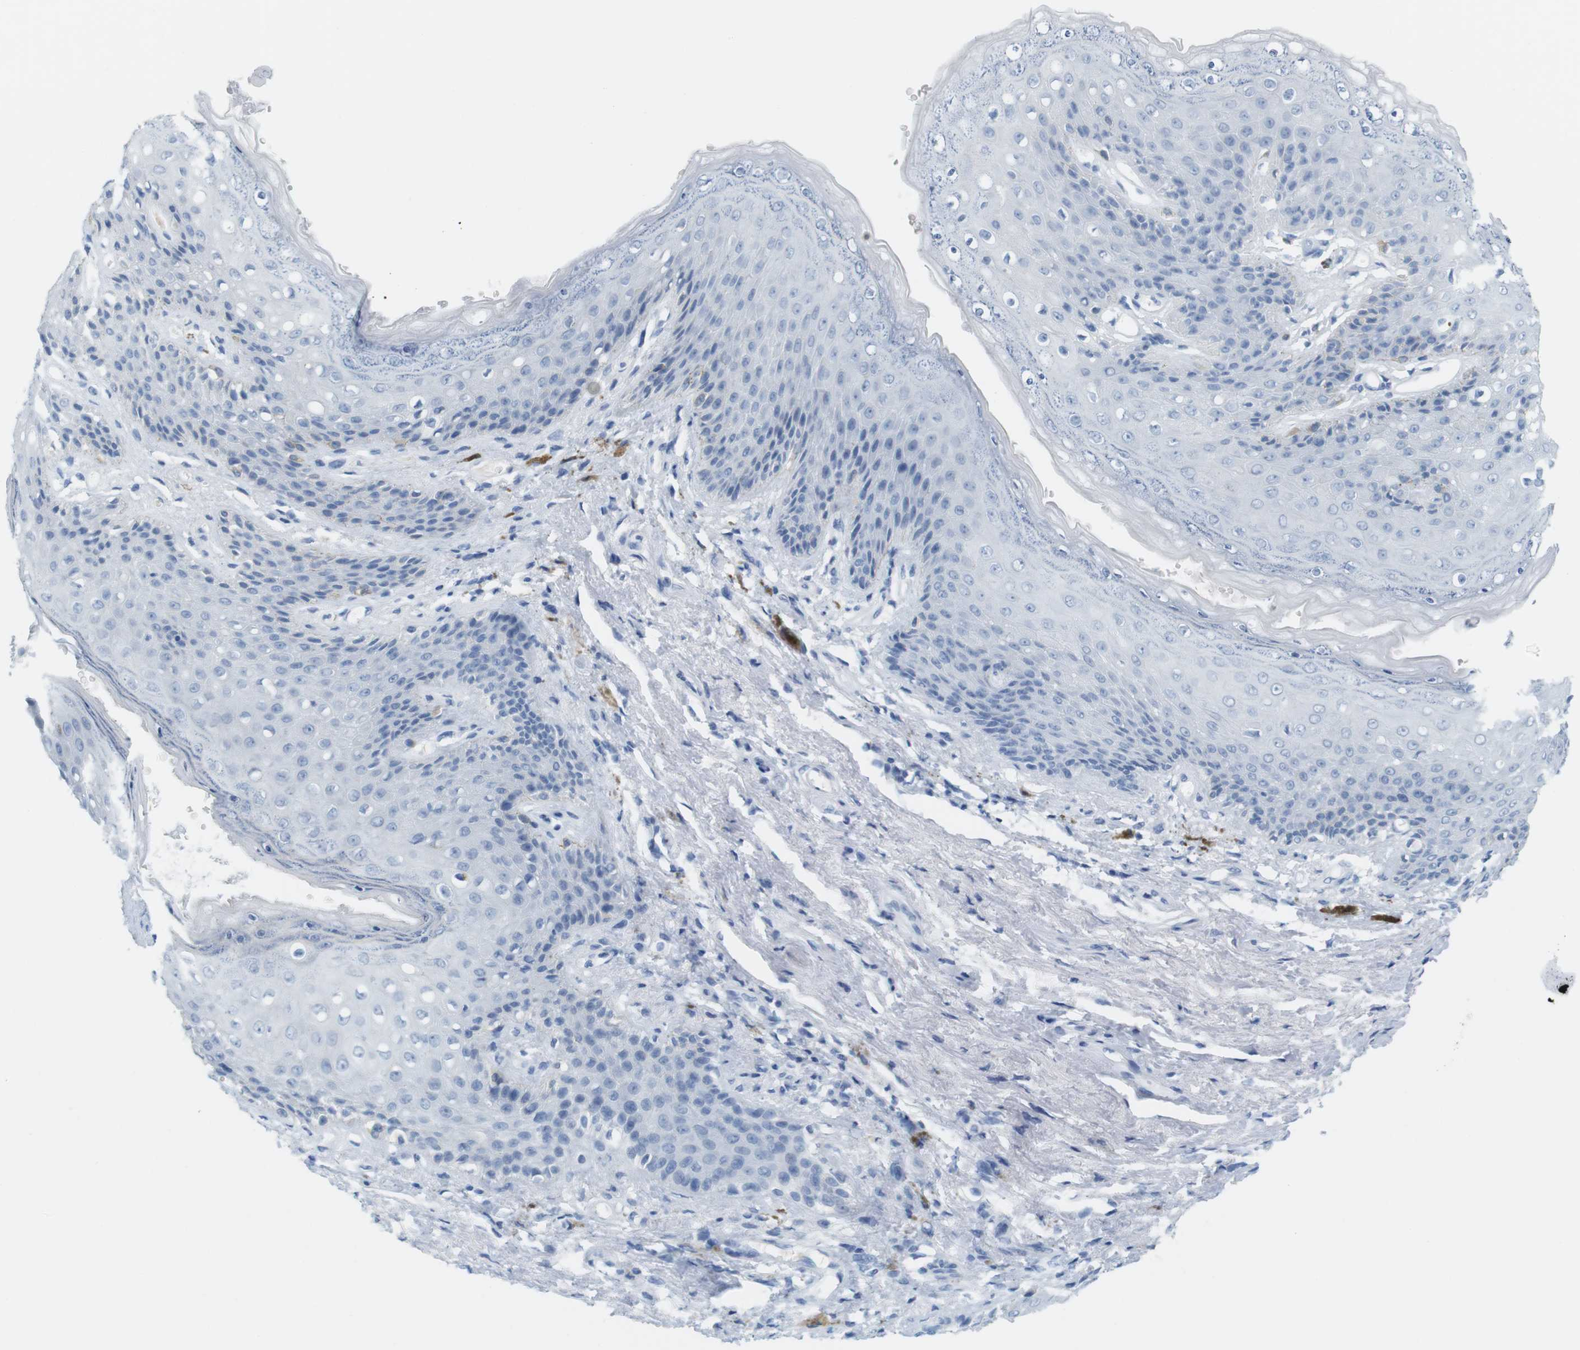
{"staining": {"intensity": "negative", "quantity": "none", "location": "none"}, "tissue": "skin", "cell_type": "Epidermal cells", "image_type": "normal", "snomed": [{"axis": "morphology", "description": "Normal tissue, NOS"}, {"axis": "topography", "description": "Anal"}], "caption": "High magnification brightfield microscopy of normal skin stained with DAB (3,3'-diaminobenzidine) (brown) and counterstained with hematoxylin (blue): epidermal cells show no significant expression.", "gene": "TNNT2", "patient": {"sex": "female", "age": 46}}